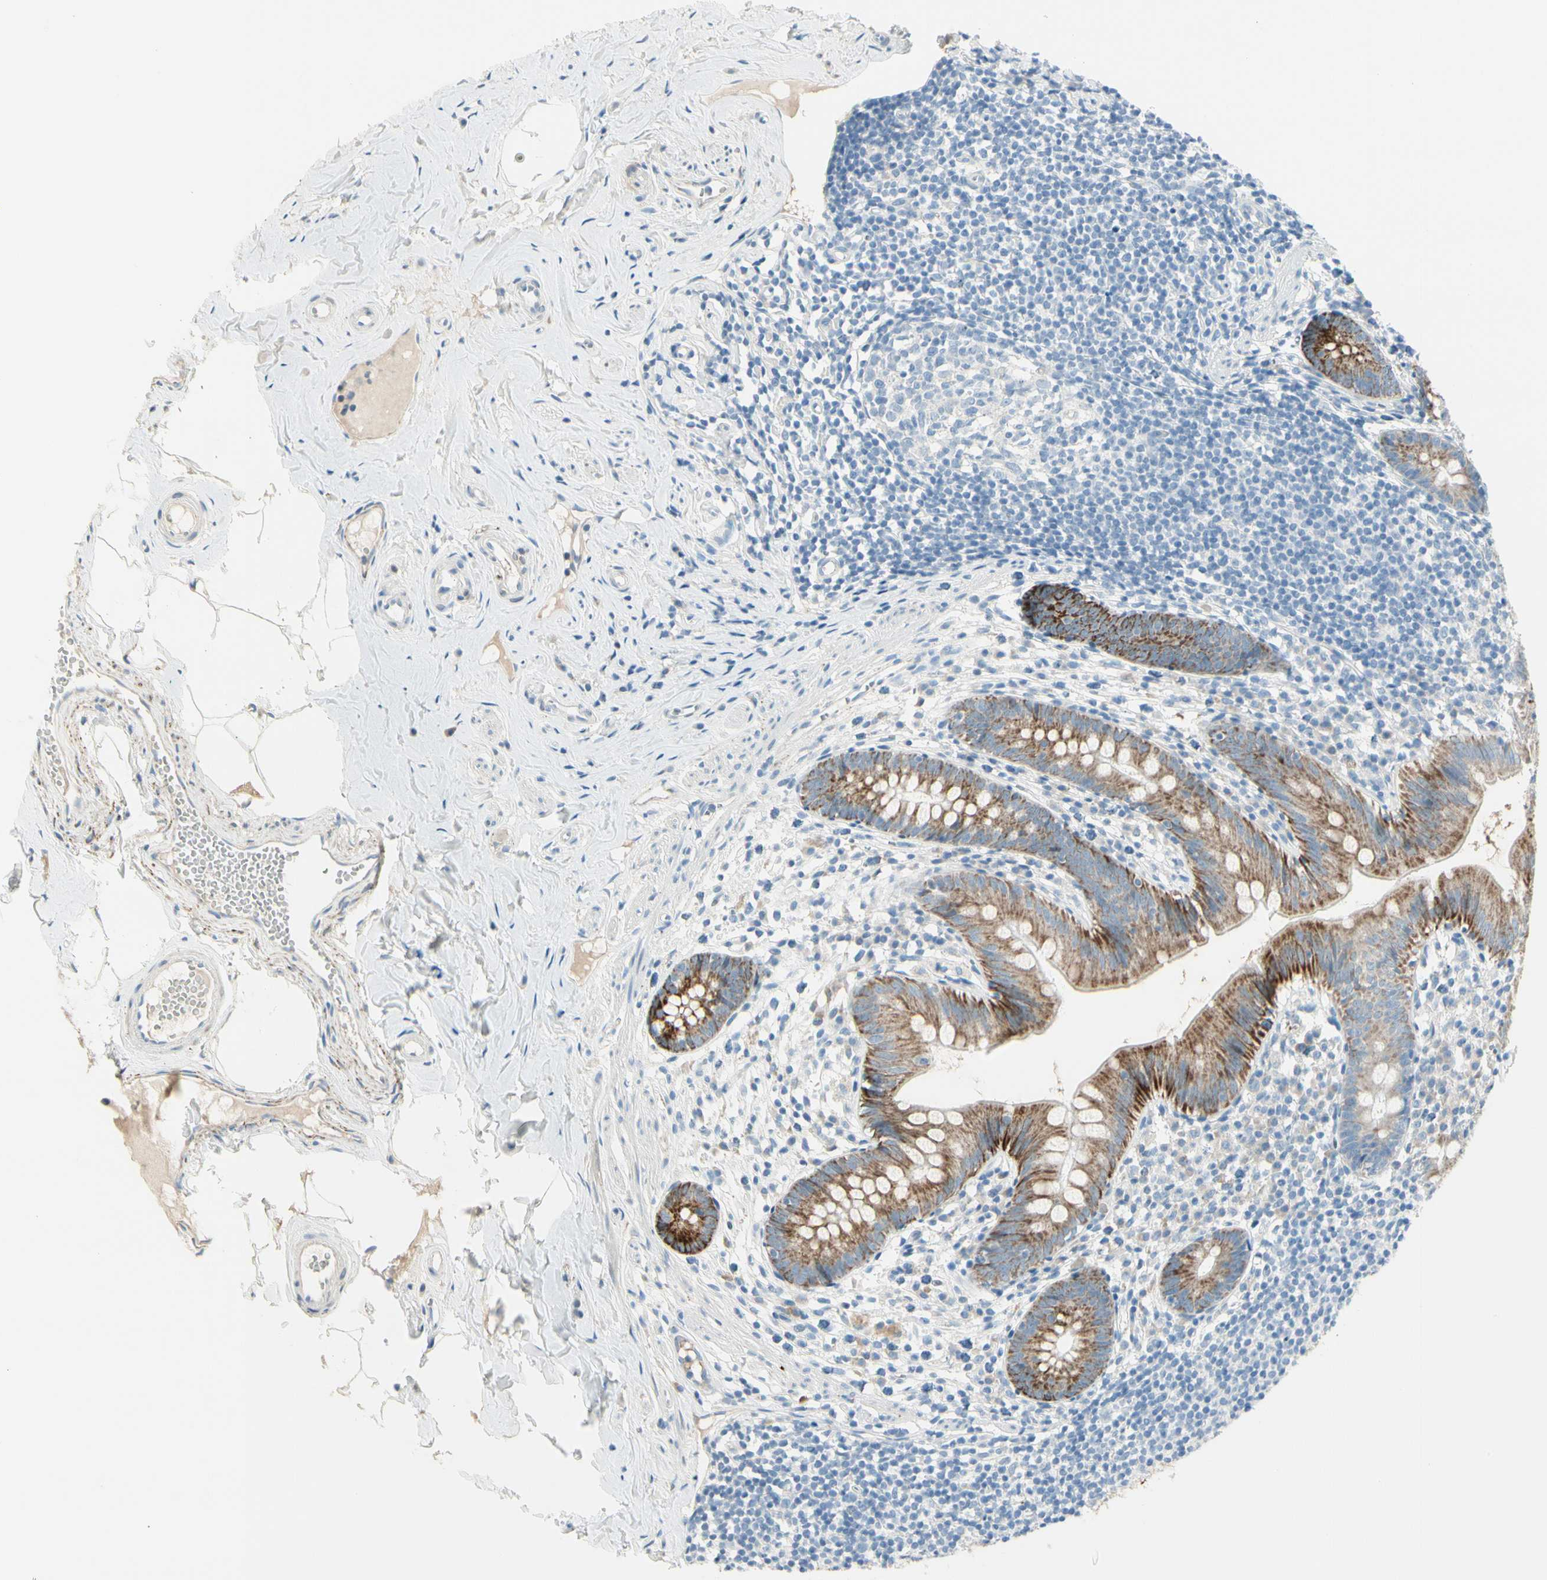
{"staining": {"intensity": "strong", "quantity": ">75%", "location": "cytoplasmic/membranous"}, "tissue": "appendix", "cell_type": "Glandular cells", "image_type": "normal", "snomed": [{"axis": "morphology", "description": "Normal tissue, NOS"}, {"axis": "topography", "description": "Appendix"}], "caption": "This photomicrograph exhibits unremarkable appendix stained with IHC to label a protein in brown. The cytoplasmic/membranous of glandular cells show strong positivity for the protein. Nuclei are counter-stained blue.", "gene": "SLC6A15", "patient": {"sex": "male", "age": 52}}